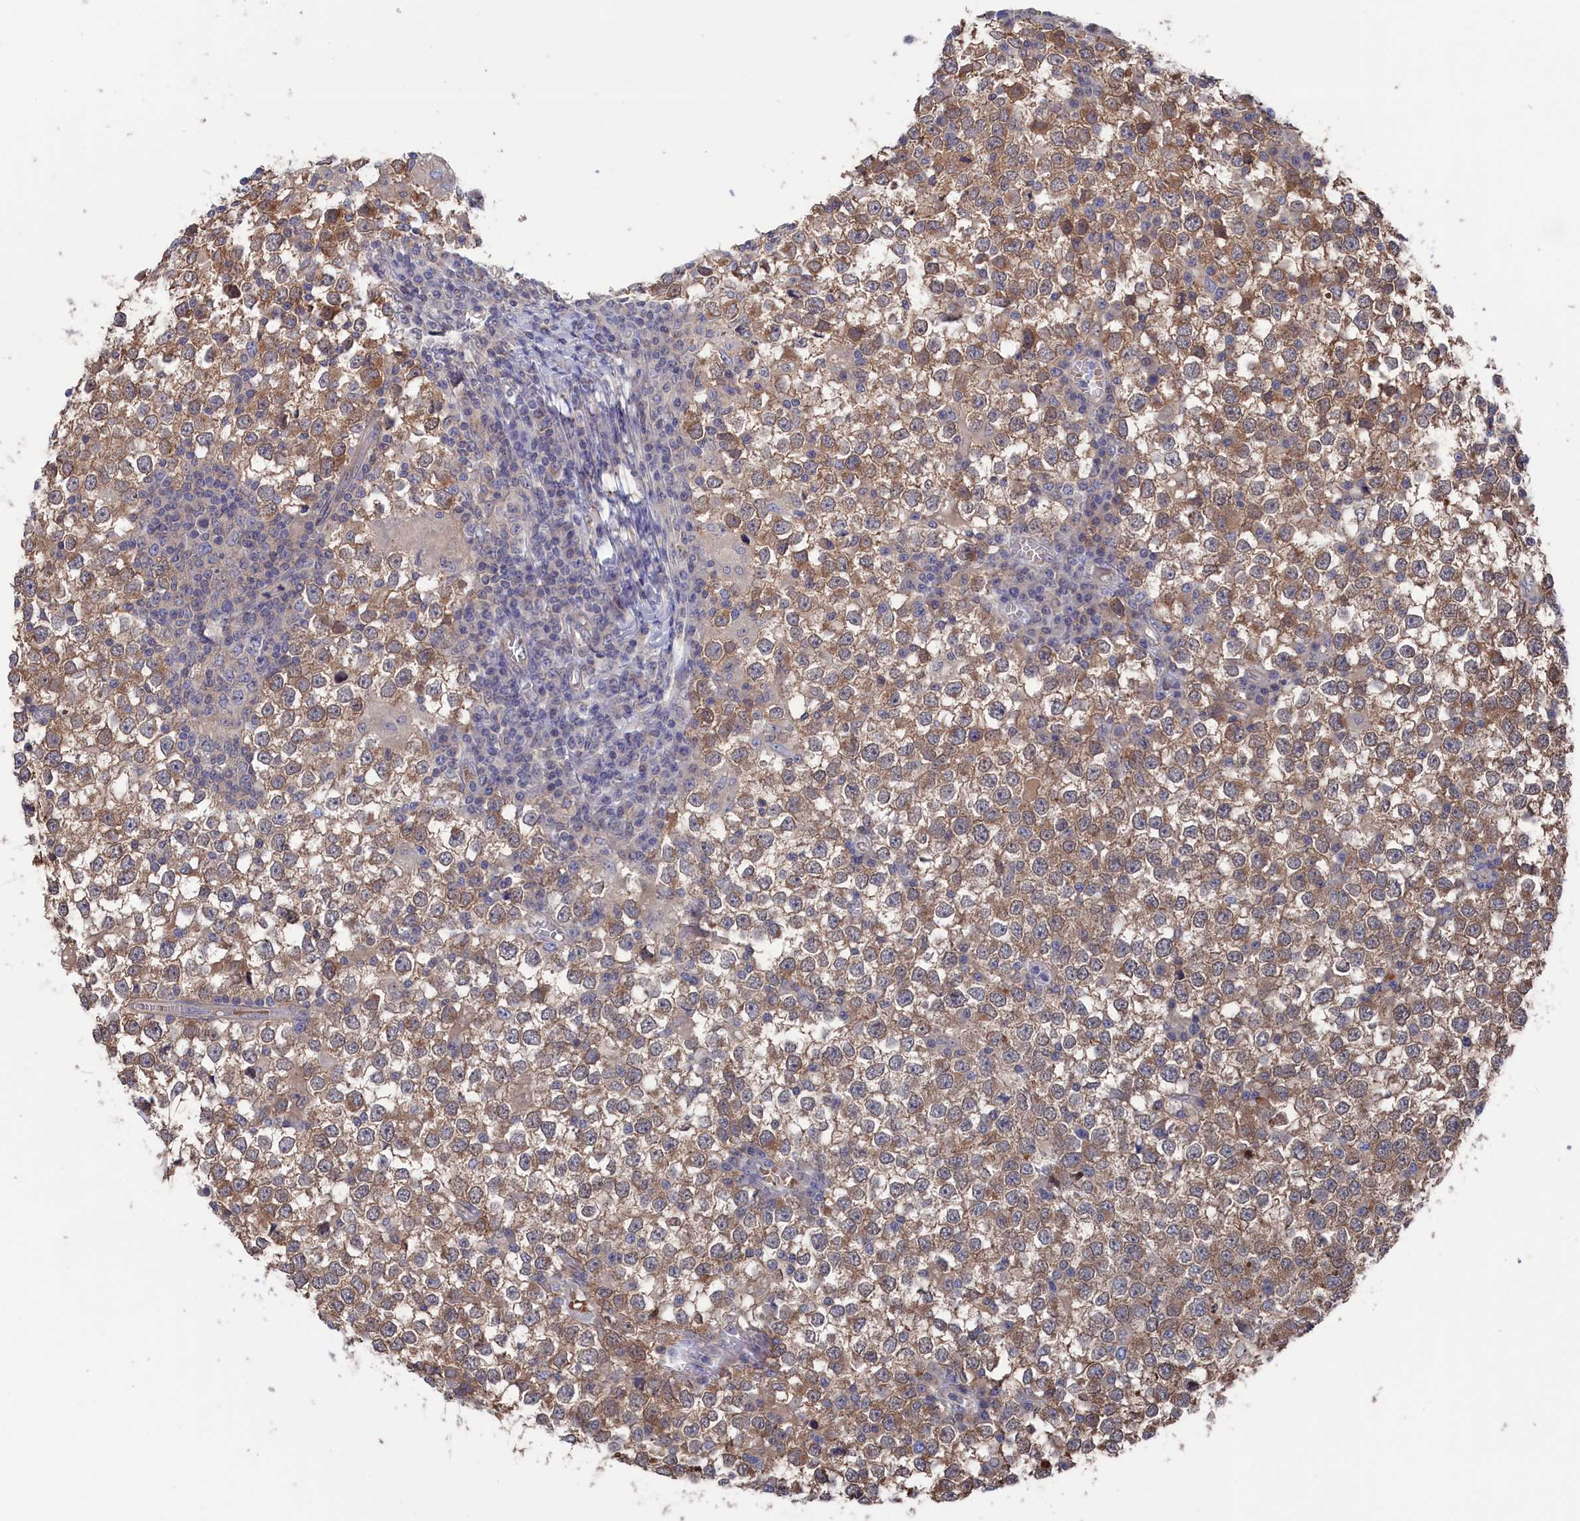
{"staining": {"intensity": "weak", "quantity": ">75%", "location": "cytoplasmic/membranous"}, "tissue": "testis cancer", "cell_type": "Tumor cells", "image_type": "cancer", "snomed": [{"axis": "morphology", "description": "Seminoma, NOS"}, {"axis": "topography", "description": "Testis"}], "caption": "Immunohistochemistry (IHC) of human seminoma (testis) displays low levels of weak cytoplasmic/membranous staining in approximately >75% of tumor cells.", "gene": "NUTF2", "patient": {"sex": "male", "age": 65}}